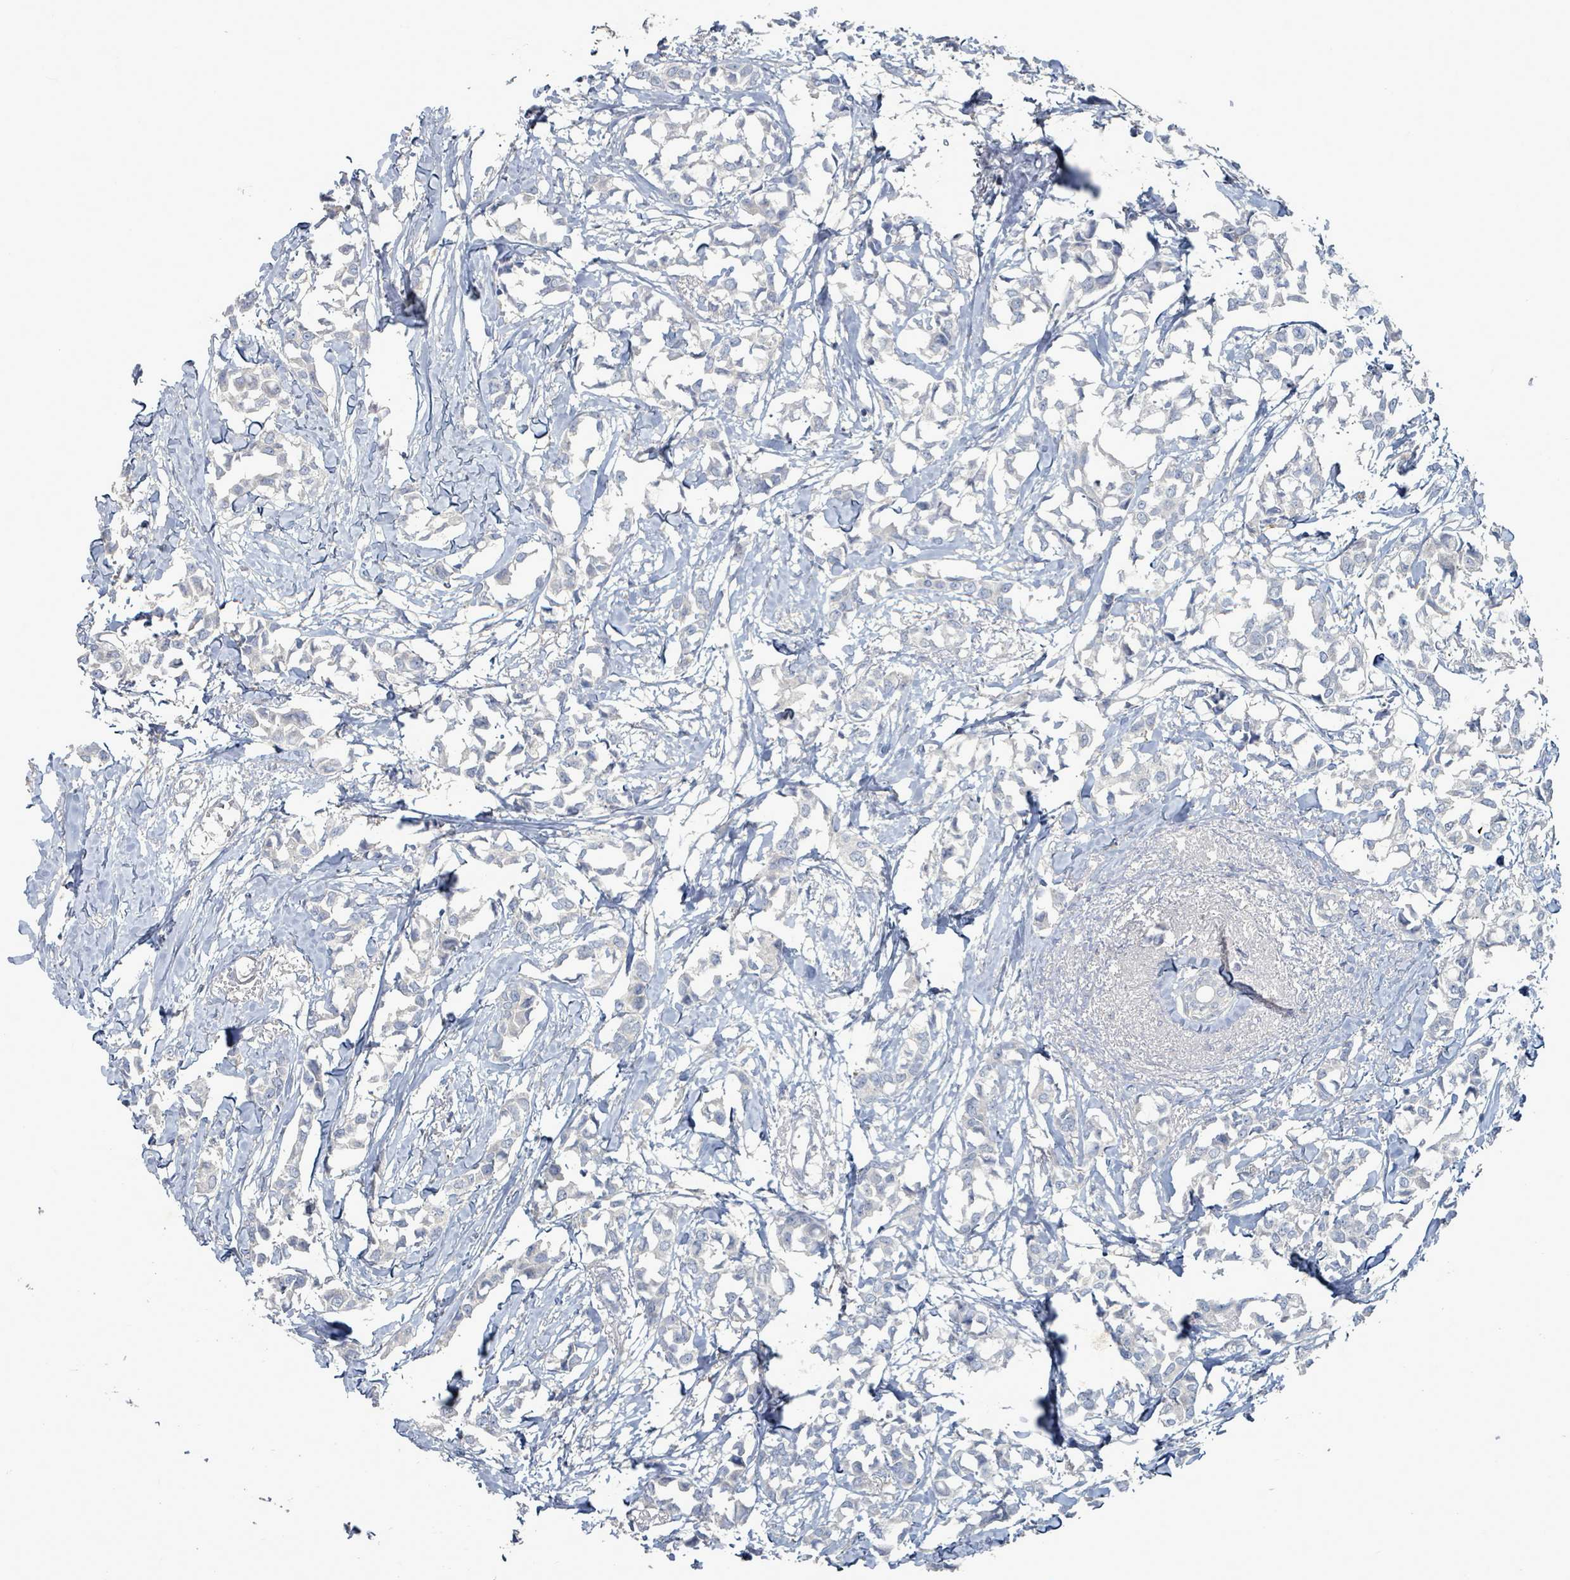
{"staining": {"intensity": "negative", "quantity": "none", "location": "none"}, "tissue": "breast cancer", "cell_type": "Tumor cells", "image_type": "cancer", "snomed": [{"axis": "morphology", "description": "Duct carcinoma"}, {"axis": "topography", "description": "Breast"}], "caption": "There is no significant positivity in tumor cells of breast cancer. (Immunohistochemistry (ihc), brightfield microscopy, high magnification).", "gene": "ARGFX", "patient": {"sex": "female", "age": 73}}